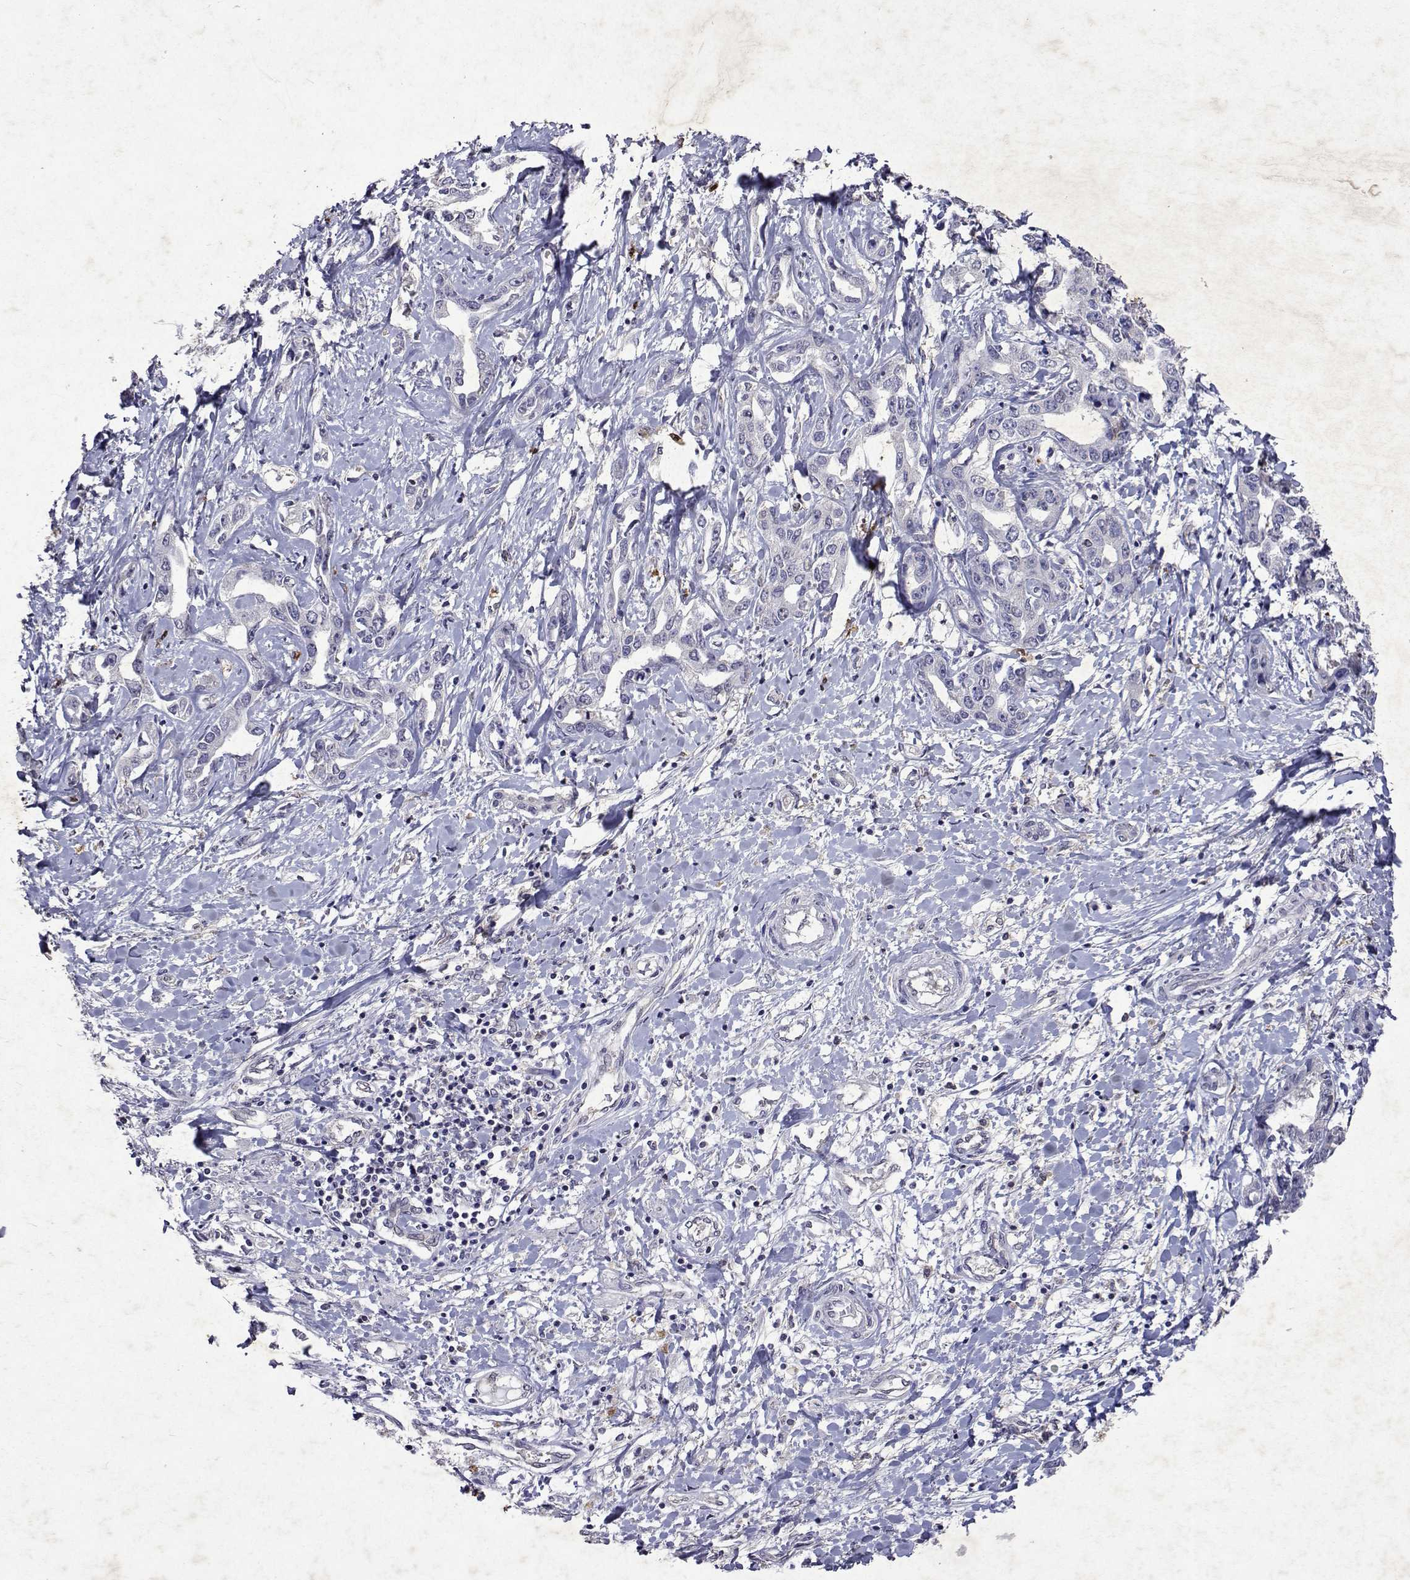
{"staining": {"intensity": "negative", "quantity": "none", "location": "none"}, "tissue": "liver cancer", "cell_type": "Tumor cells", "image_type": "cancer", "snomed": [{"axis": "morphology", "description": "Cholangiocarcinoma"}, {"axis": "topography", "description": "Liver"}], "caption": "Cholangiocarcinoma (liver) was stained to show a protein in brown. There is no significant expression in tumor cells.", "gene": "APAF1", "patient": {"sex": "male", "age": 59}}